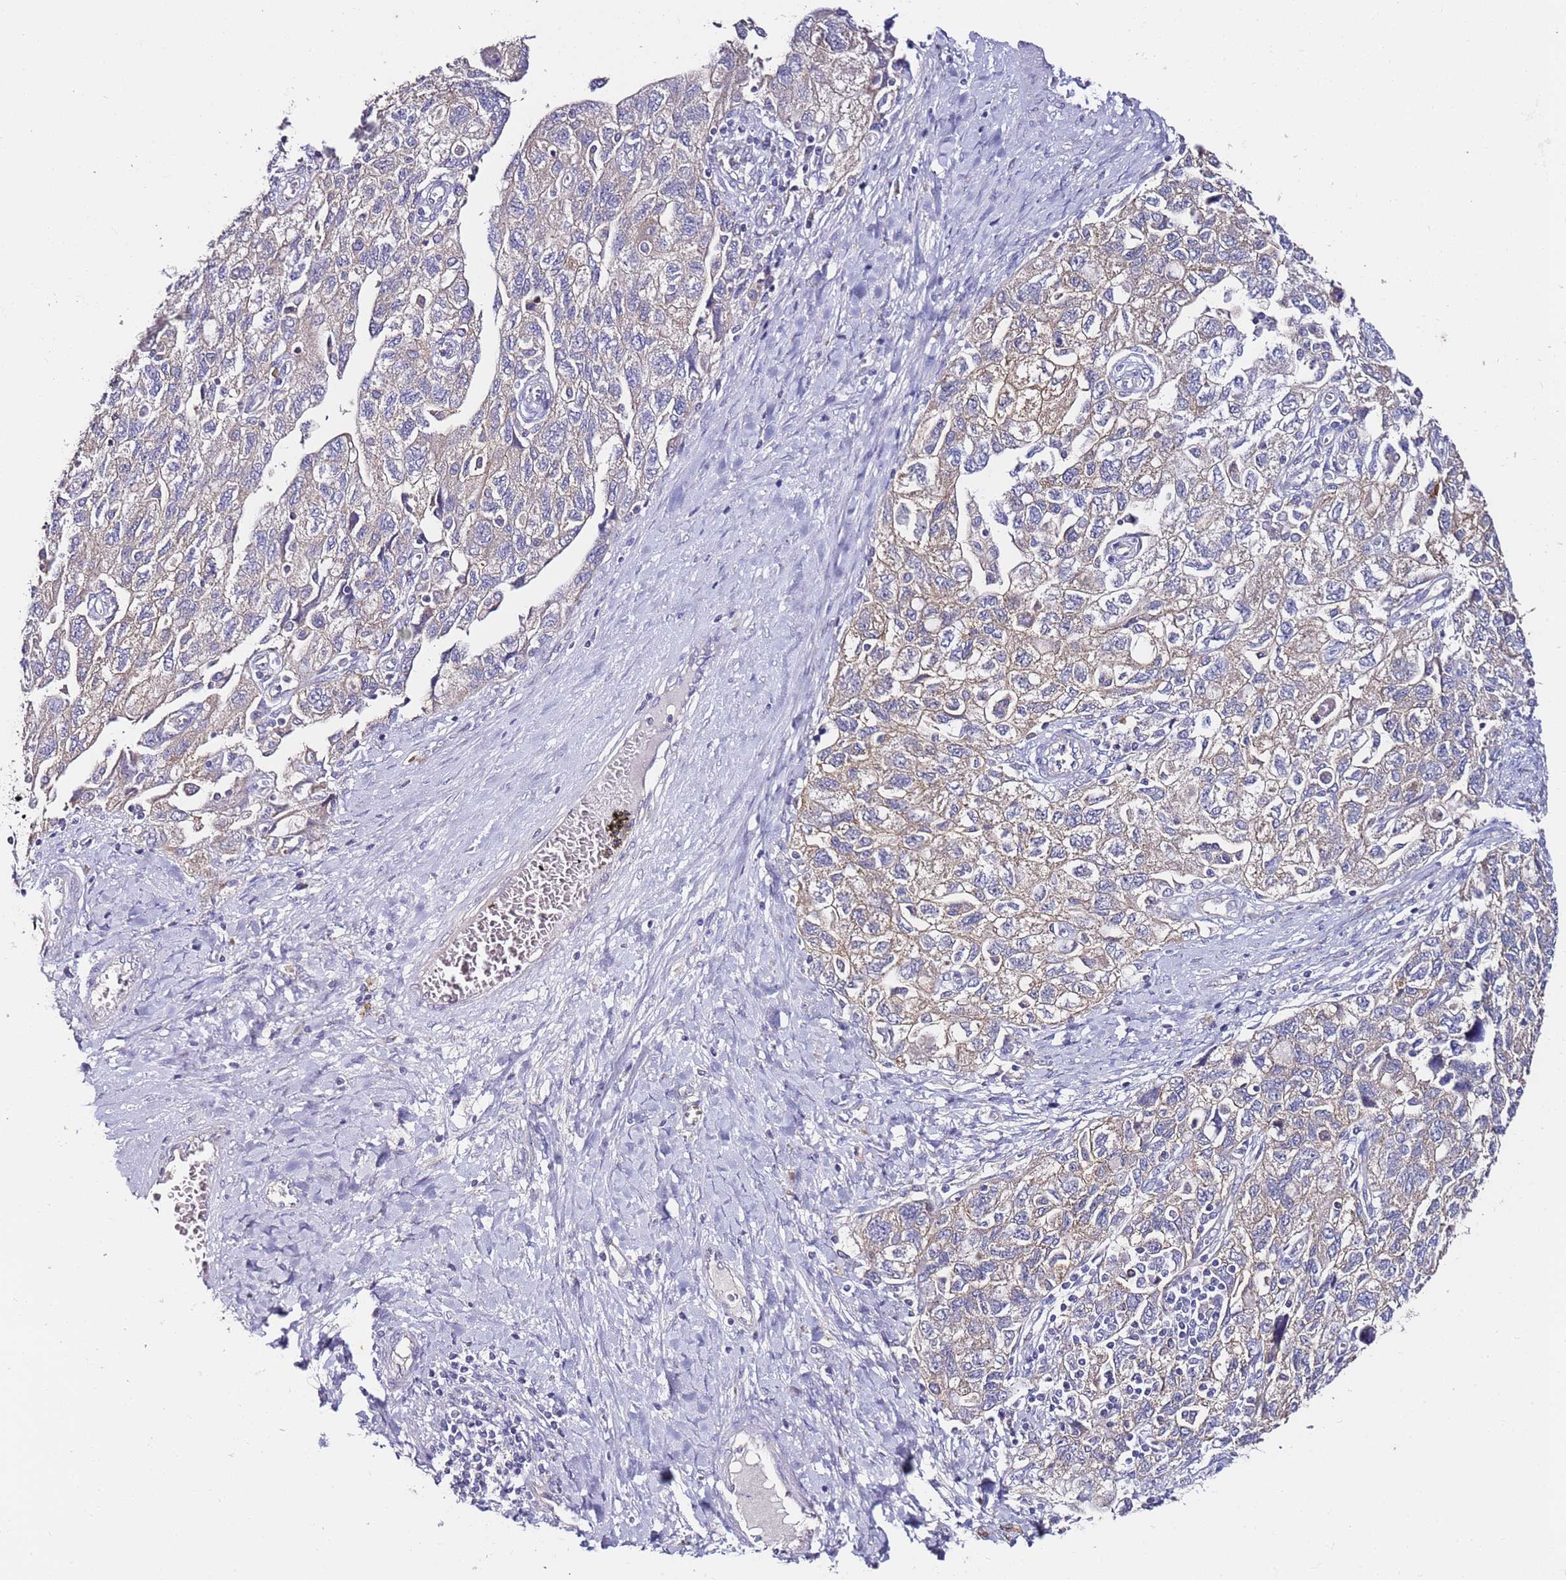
{"staining": {"intensity": "weak", "quantity": "25%-75%", "location": "cytoplasmic/membranous"}, "tissue": "ovarian cancer", "cell_type": "Tumor cells", "image_type": "cancer", "snomed": [{"axis": "morphology", "description": "Carcinoma, NOS"}, {"axis": "morphology", "description": "Cystadenocarcinoma, serous, NOS"}, {"axis": "topography", "description": "Ovary"}], "caption": "Immunohistochemical staining of human ovarian carcinoma shows low levels of weak cytoplasmic/membranous protein expression in about 25%-75% of tumor cells.", "gene": "SRRM5", "patient": {"sex": "female", "age": 69}}